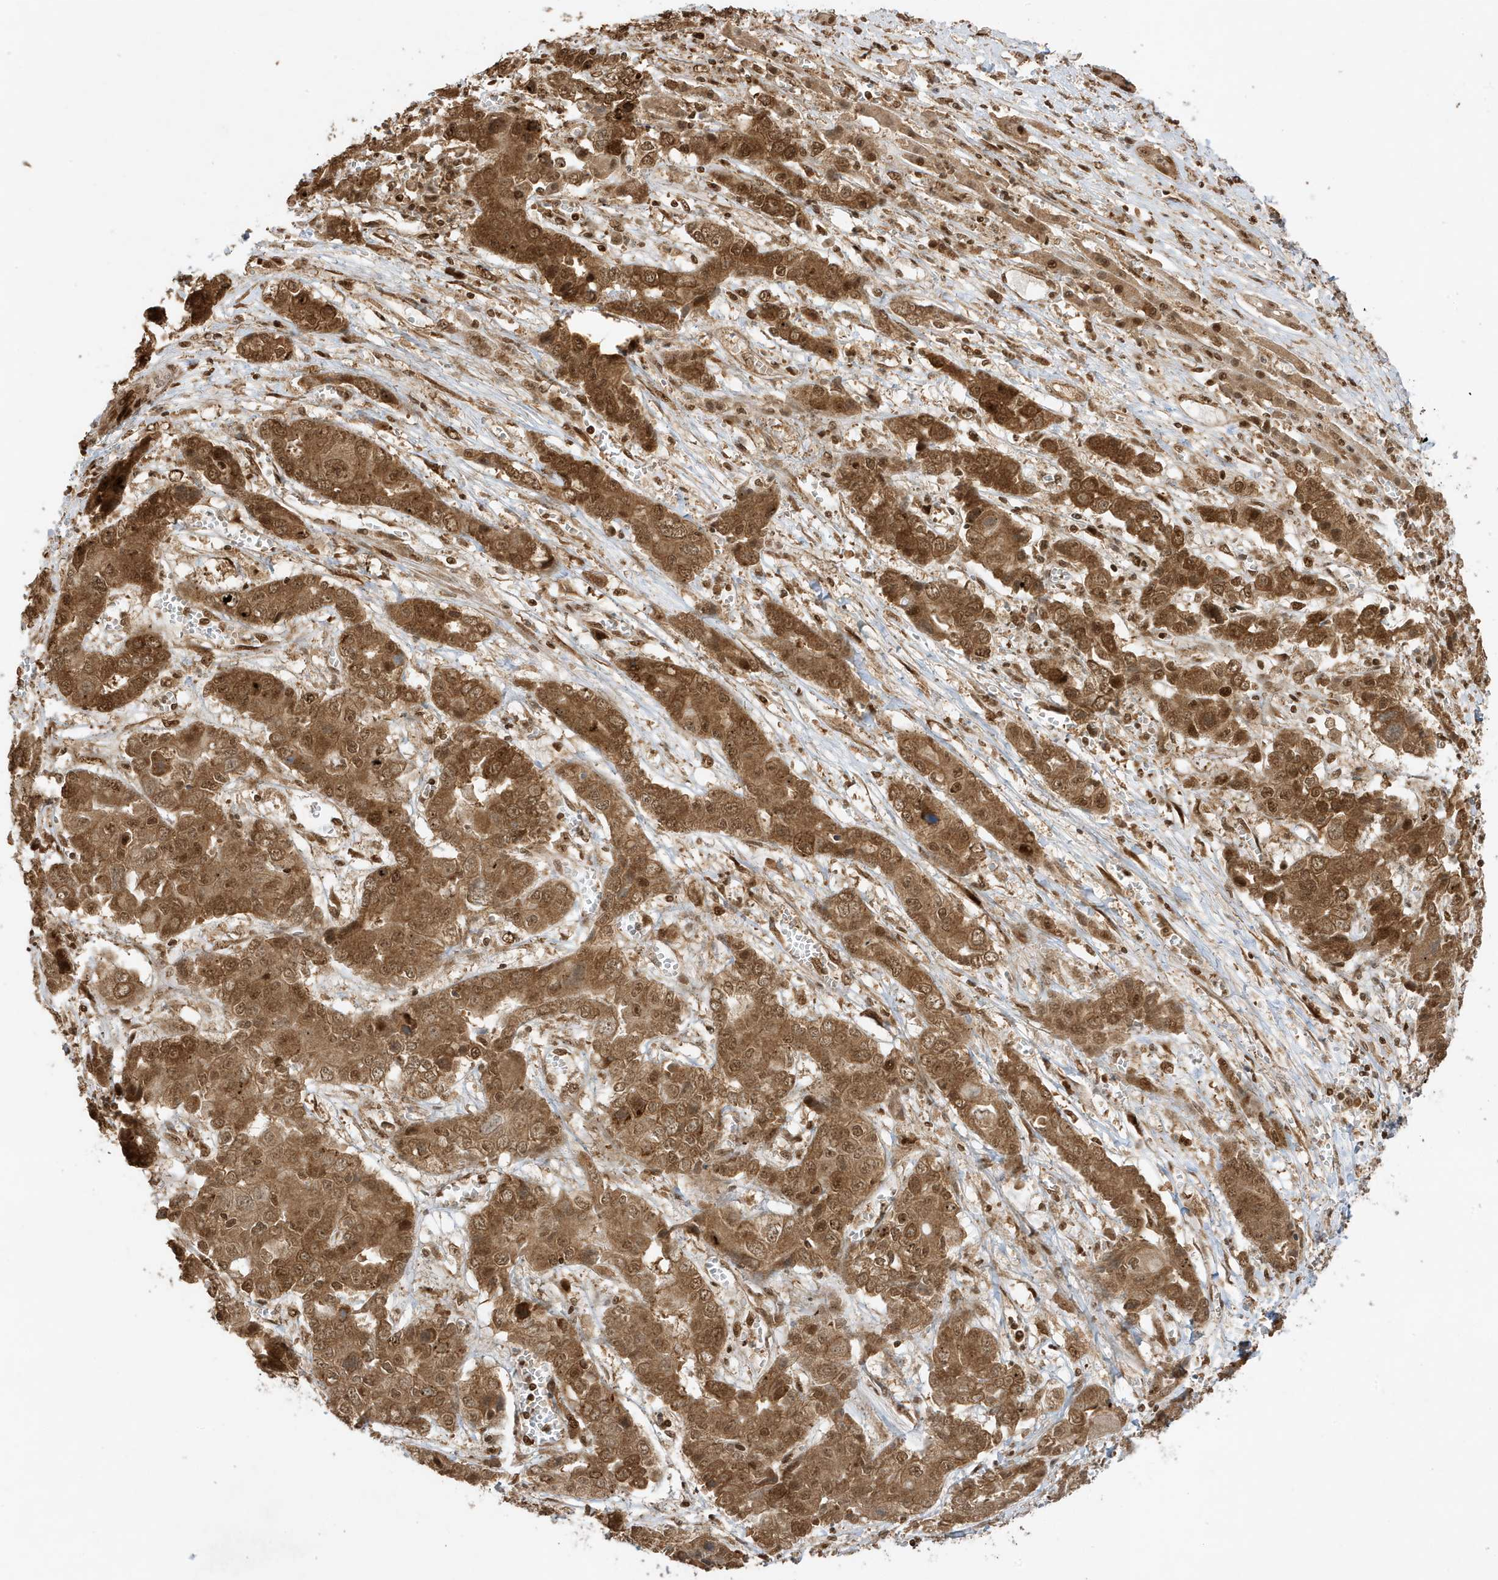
{"staining": {"intensity": "strong", "quantity": ">75%", "location": "cytoplasmic/membranous,nuclear"}, "tissue": "liver cancer", "cell_type": "Tumor cells", "image_type": "cancer", "snomed": [{"axis": "morphology", "description": "Cholangiocarcinoma"}, {"axis": "topography", "description": "Liver"}], "caption": "DAB (3,3'-diaminobenzidine) immunohistochemical staining of liver cancer demonstrates strong cytoplasmic/membranous and nuclear protein positivity in about >75% of tumor cells.", "gene": "ZBTB41", "patient": {"sex": "male", "age": 67}}